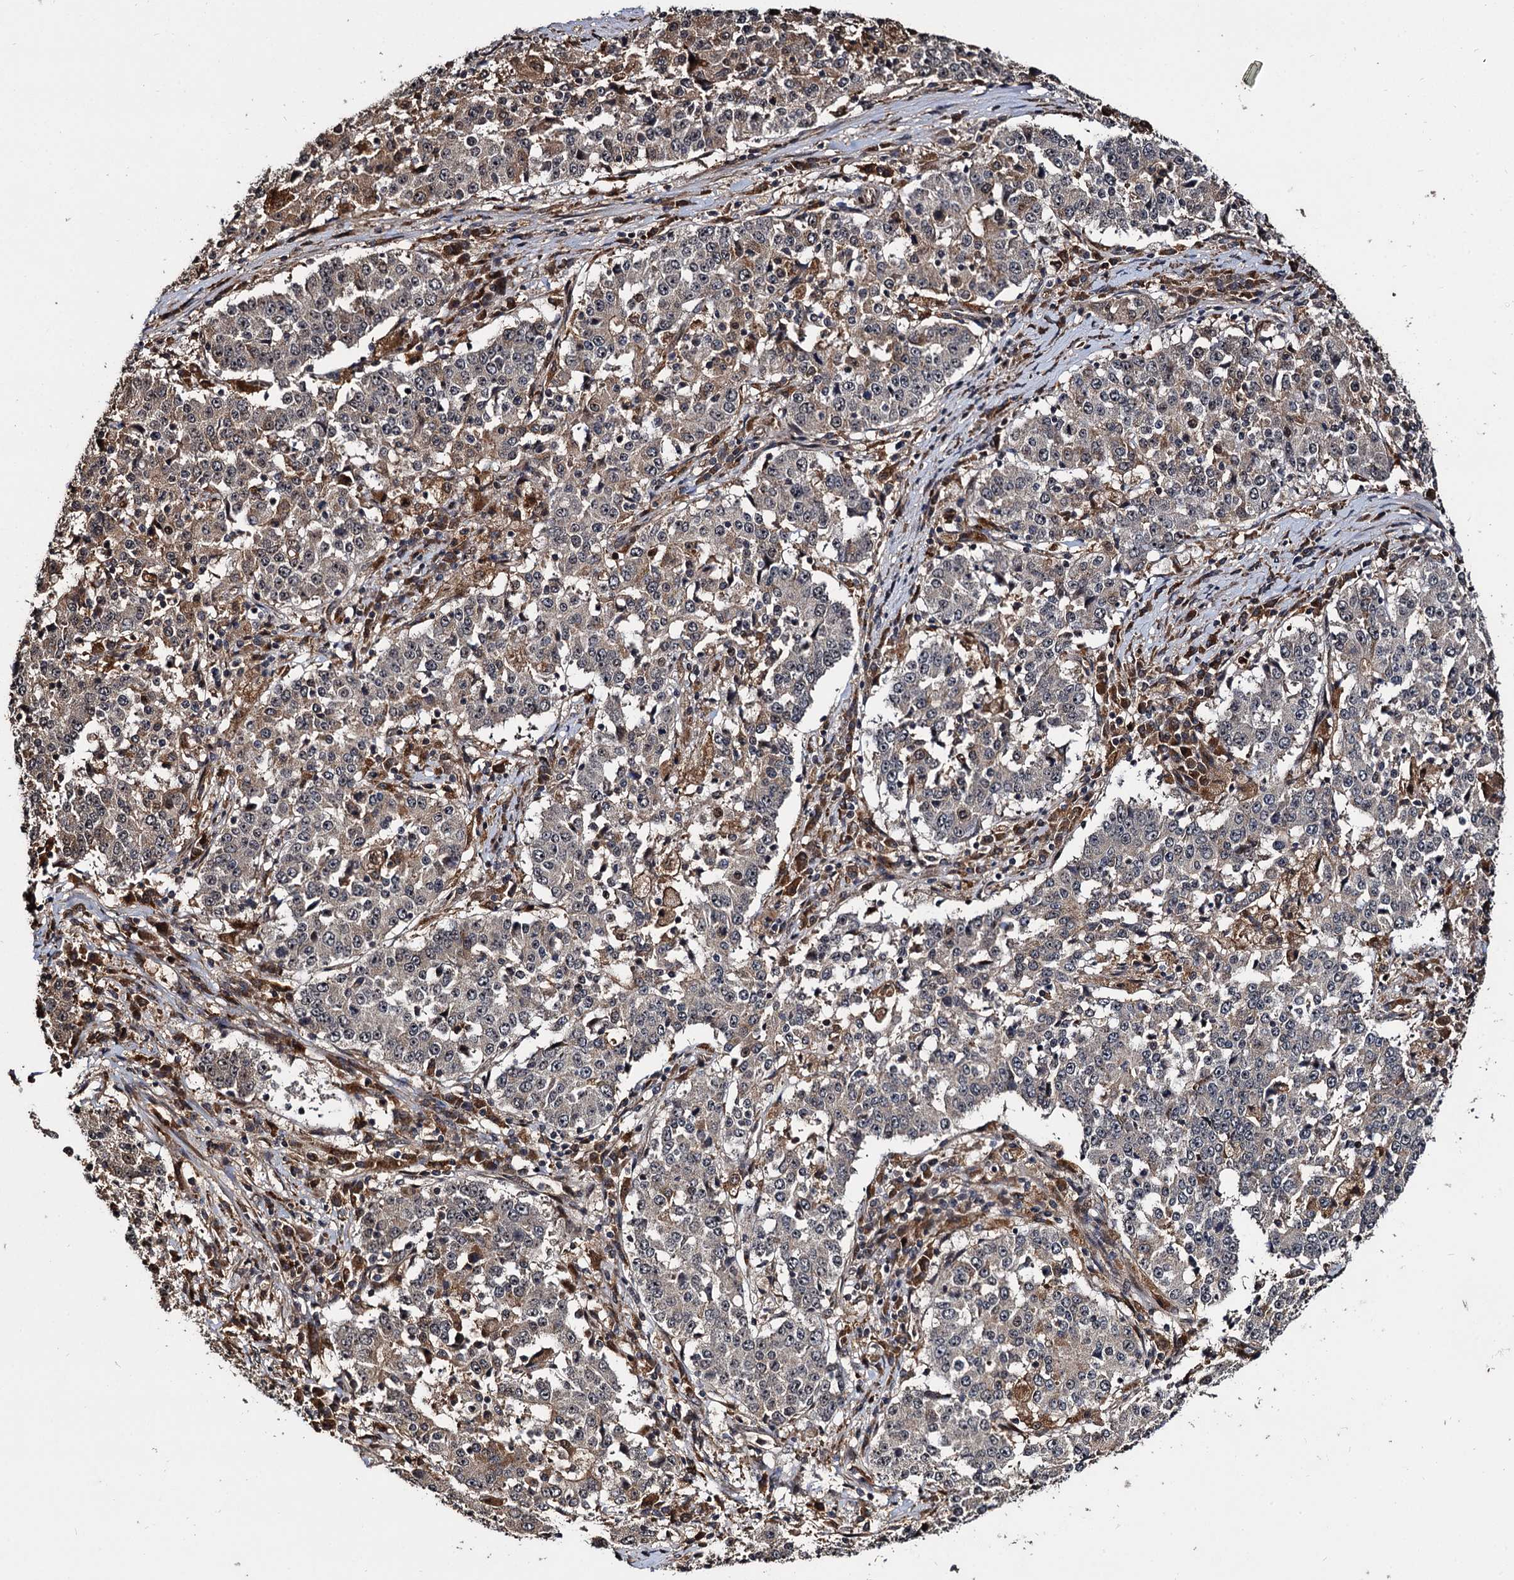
{"staining": {"intensity": "weak", "quantity": "<25%", "location": "cytoplasmic/membranous"}, "tissue": "stomach cancer", "cell_type": "Tumor cells", "image_type": "cancer", "snomed": [{"axis": "morphology", "description": "Adenocarcinoma, NOS"}, {"axis": "topography", "description": "Stomach"}], "caption": "A histopathology image of stomach cancer stained for a protein shows no brown staining in tumor cells.", "gene": "CEP192", "patient": {"sex": "male", "age": 59}}